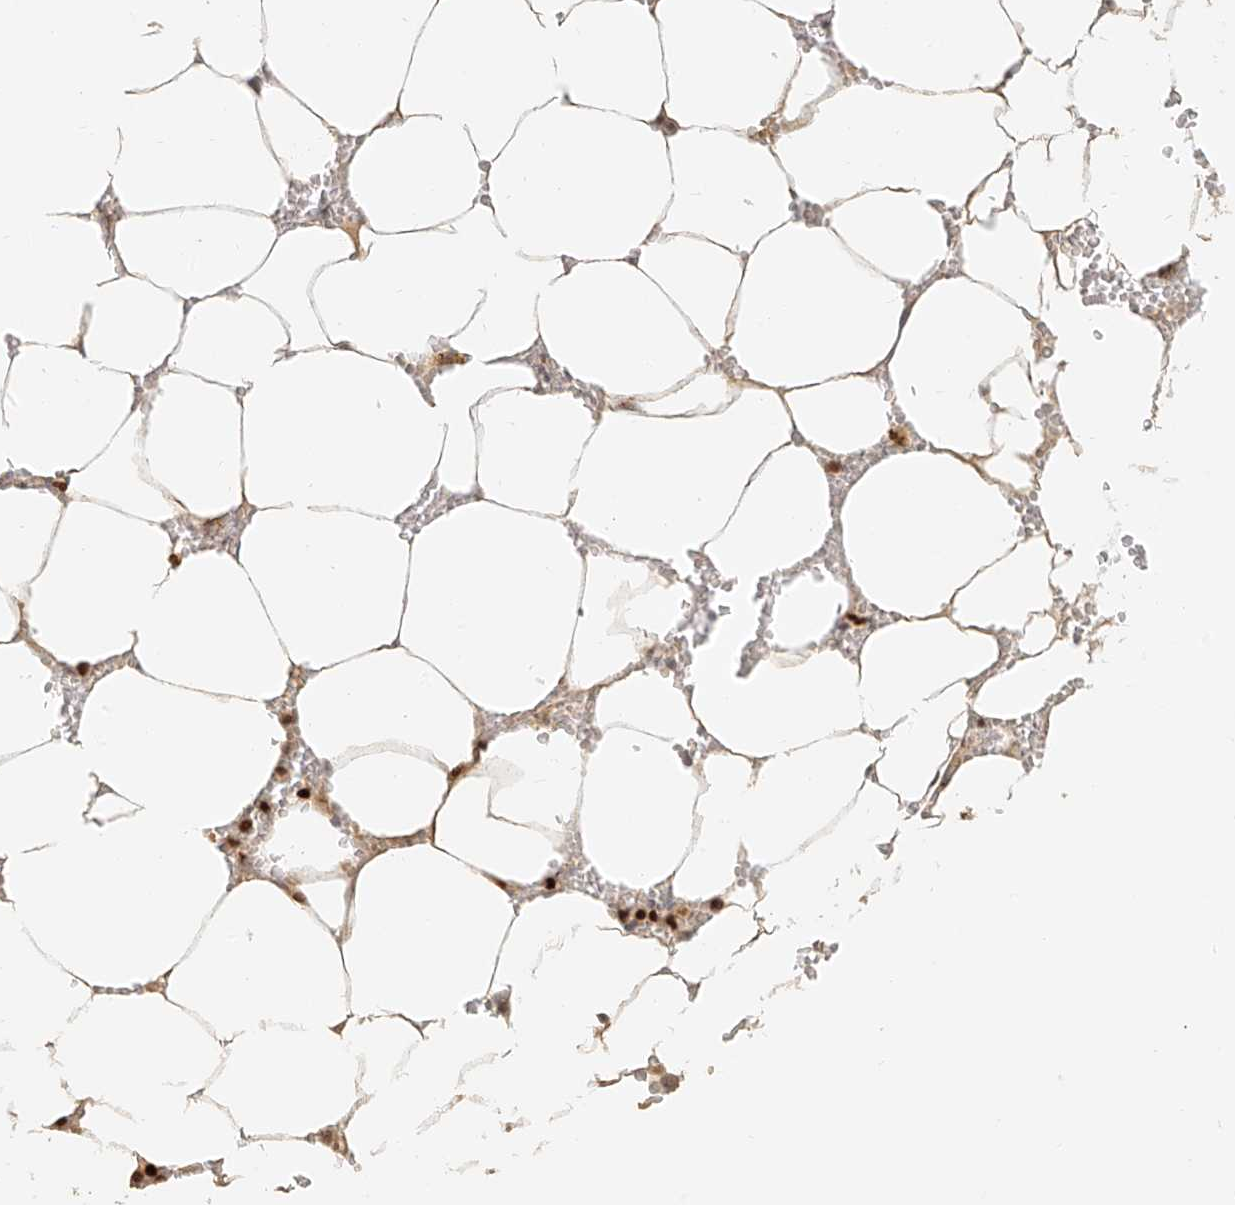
{"staining": {"intensity": "strong", "quantity": ">75%", "location": "nuclear"}, "tissue": "bone marrow", "cell_type": "Hematopoietic cells", "image_type": "normal", "snomed": [{"axis": "morphology", "description": "Normal tissue, NOS"}, {"axis": "topography", "description": "Bone marrow"}], "caption": "A high-resolution image shows IHC staining of unremarkable bone marrow, which demonstrates strong nuclear positivity in approximately >75% of hematopoietic cells. The protein is shown in brown color, while the nuclei are stained blue.", "gene": "CXorf58", "patient": {"sex": "male", "age": 70}}